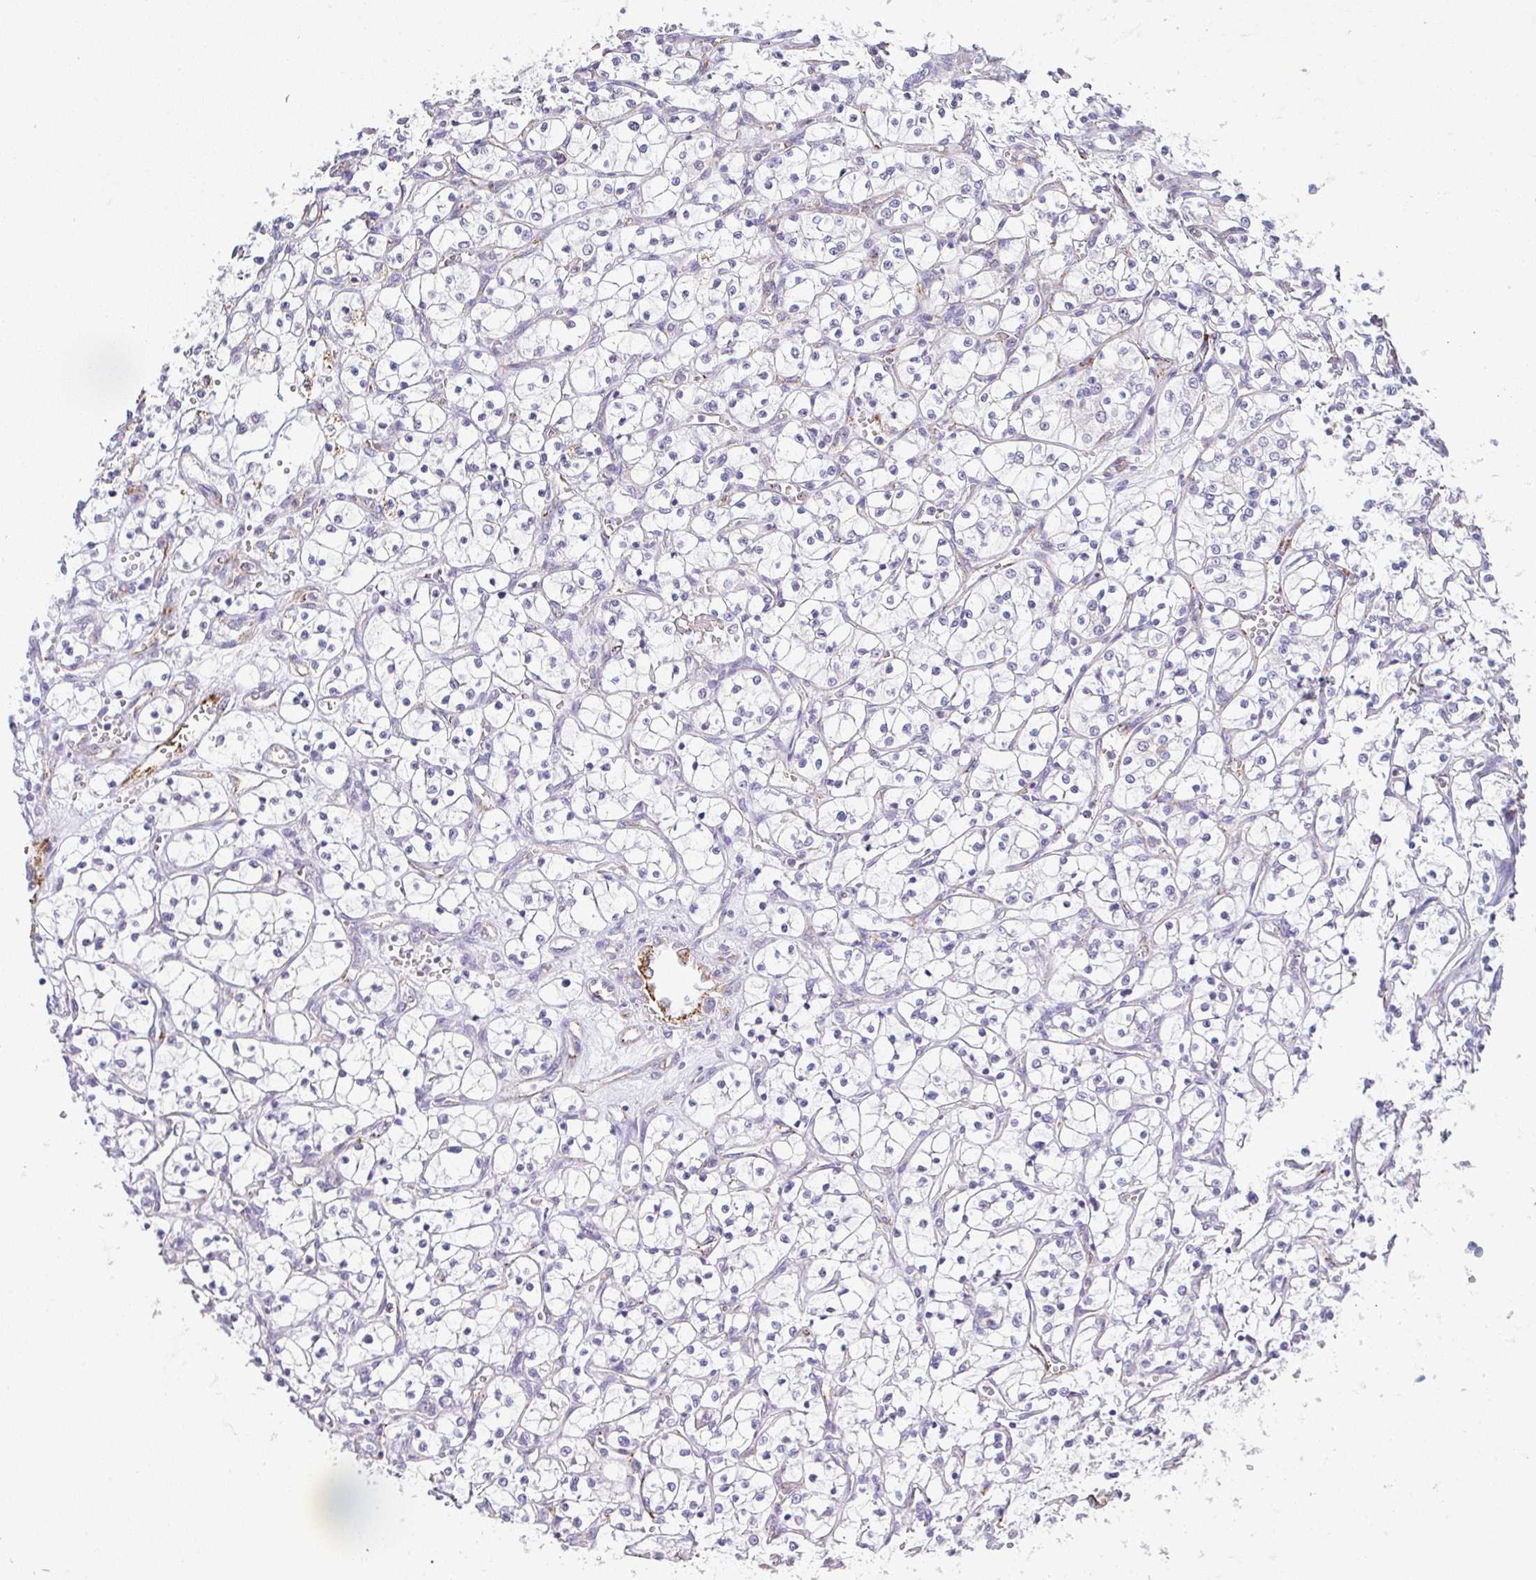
{"staining": {"intensity": "negative", "quantity": "none", "location": "none"}, "tissue": "renal cancer", "cell_type": "Tumor cells", "image_type": "cancer", "snomed": [{"axis": "morphology", "description": "Adenocarcinoma, NOS"}, {"axis": "topography", "description": "Kidney"}], "caption": "IHC of renal cancer displays no expression in tumor cells.", "gene": "PLCD4", "patient": {"sex": "female", "age": 69}}